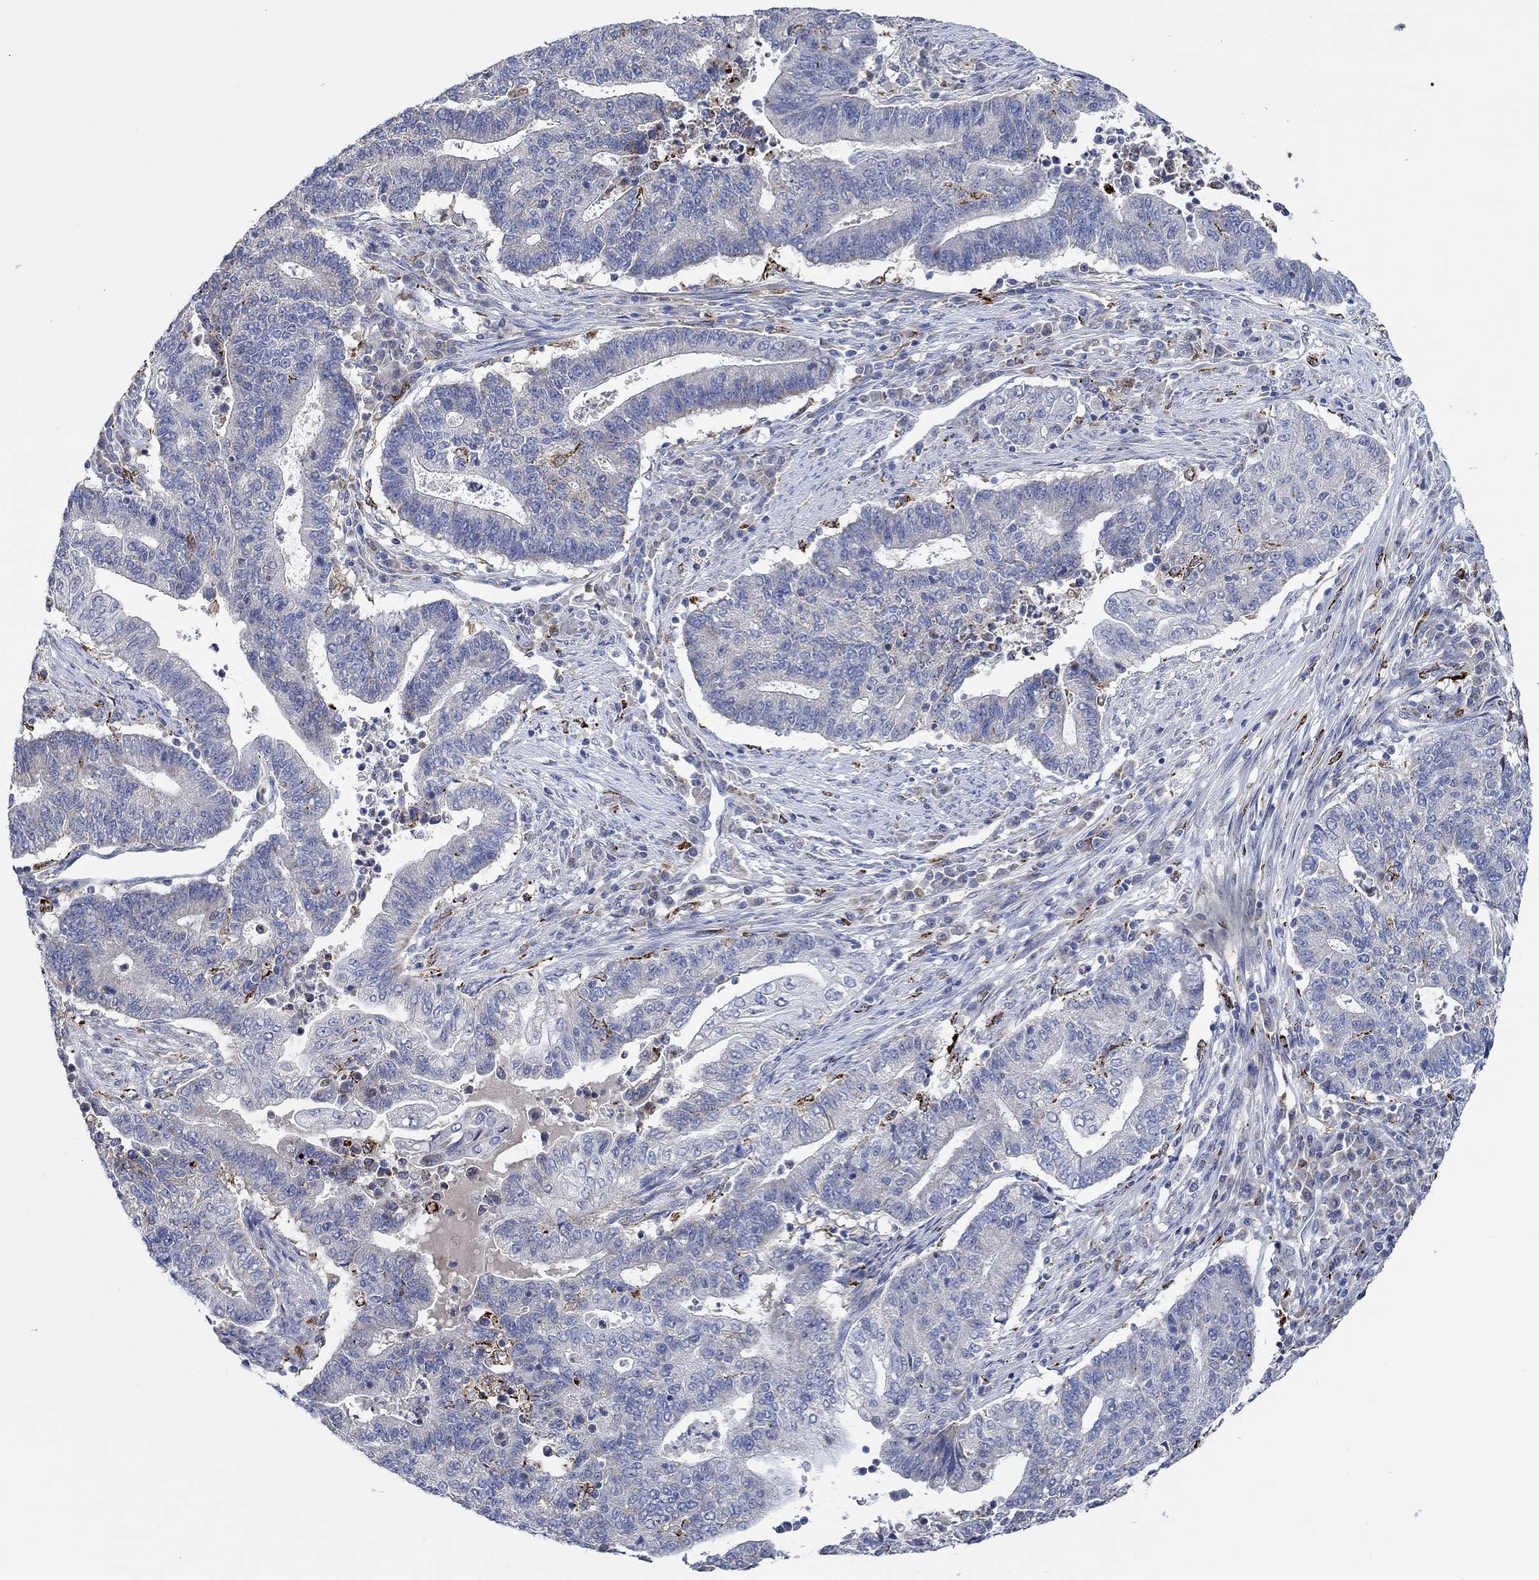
{"staining": {"intensity": "negative", "quantity": "none", "location": "none"}, "tissue": "endometrial cancer", "cell_type": "Tumor cells", "image_type": "cancer", "snomed": [{"axis": "morphology", "description": "Adenocarcinoma, NOS"}, {"axis": "topography", "description": "Uterus"}, {"axis": "topography", "description": "Endometrium"}], "caption": "Endometrial cancer was stained to show a protein in brown. There is no significant expression in tumor cells.", "gene": "MPP1", "patient": {"sex": "female", "age": 54}}